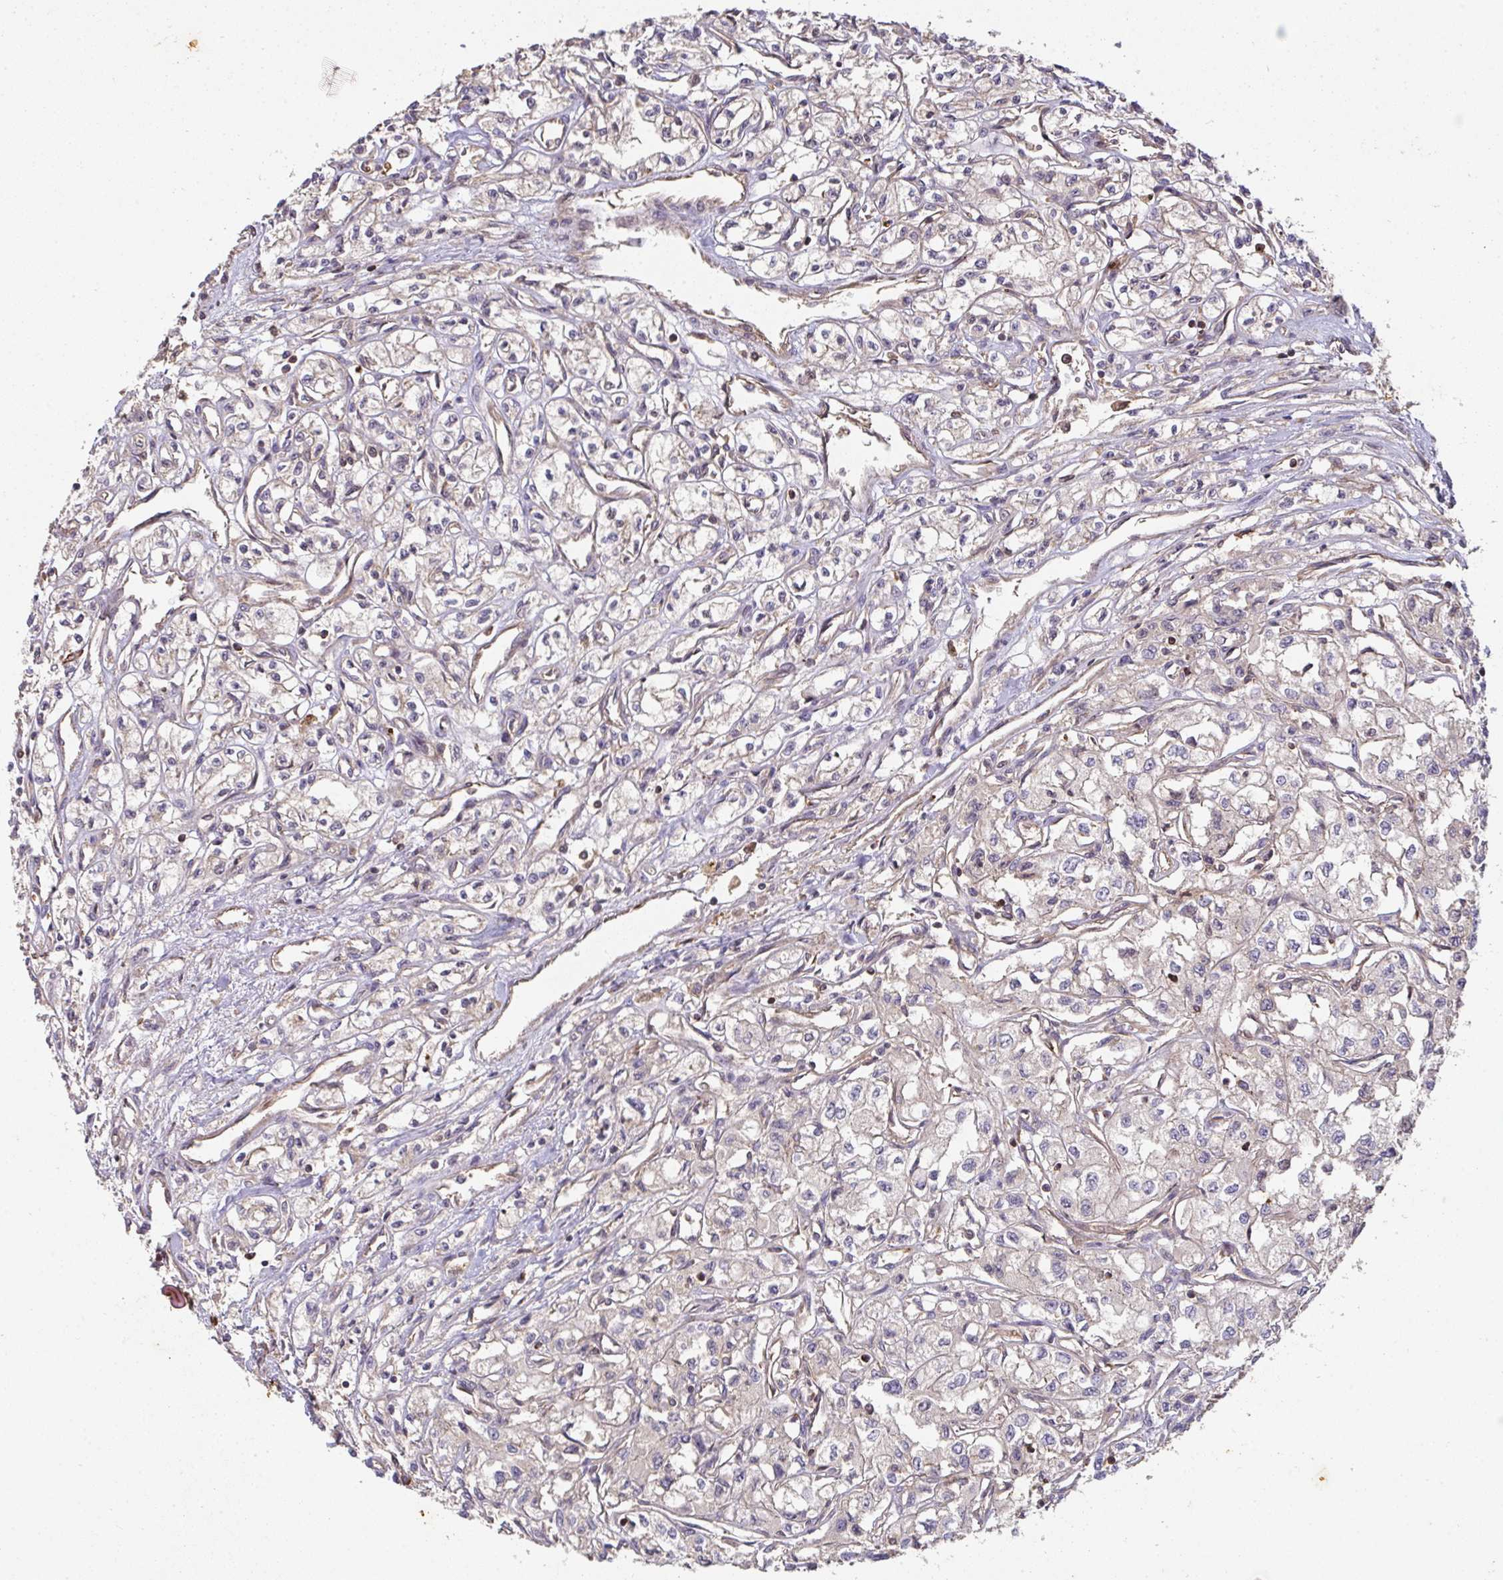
{"staining": {"intensity": "negative", "quantity": "none", "location": "none"}, "tissue": "renal cancer", "cell_type": "Tumor cells", "image_type": "cancer", "snomed": [{"axis": "morphology", "description": "Adenocarcinoma, NOS"}, {"axis": "topography", "description": "Kidney"}], "caption": "A photomicrograph of human renal adenocarcinoma is negative for staining in tumor cells. (IHC, brightfield microscopy, high magnification).", "gene": "TNMD", "patient": {"sex": "male", "age": 56}}